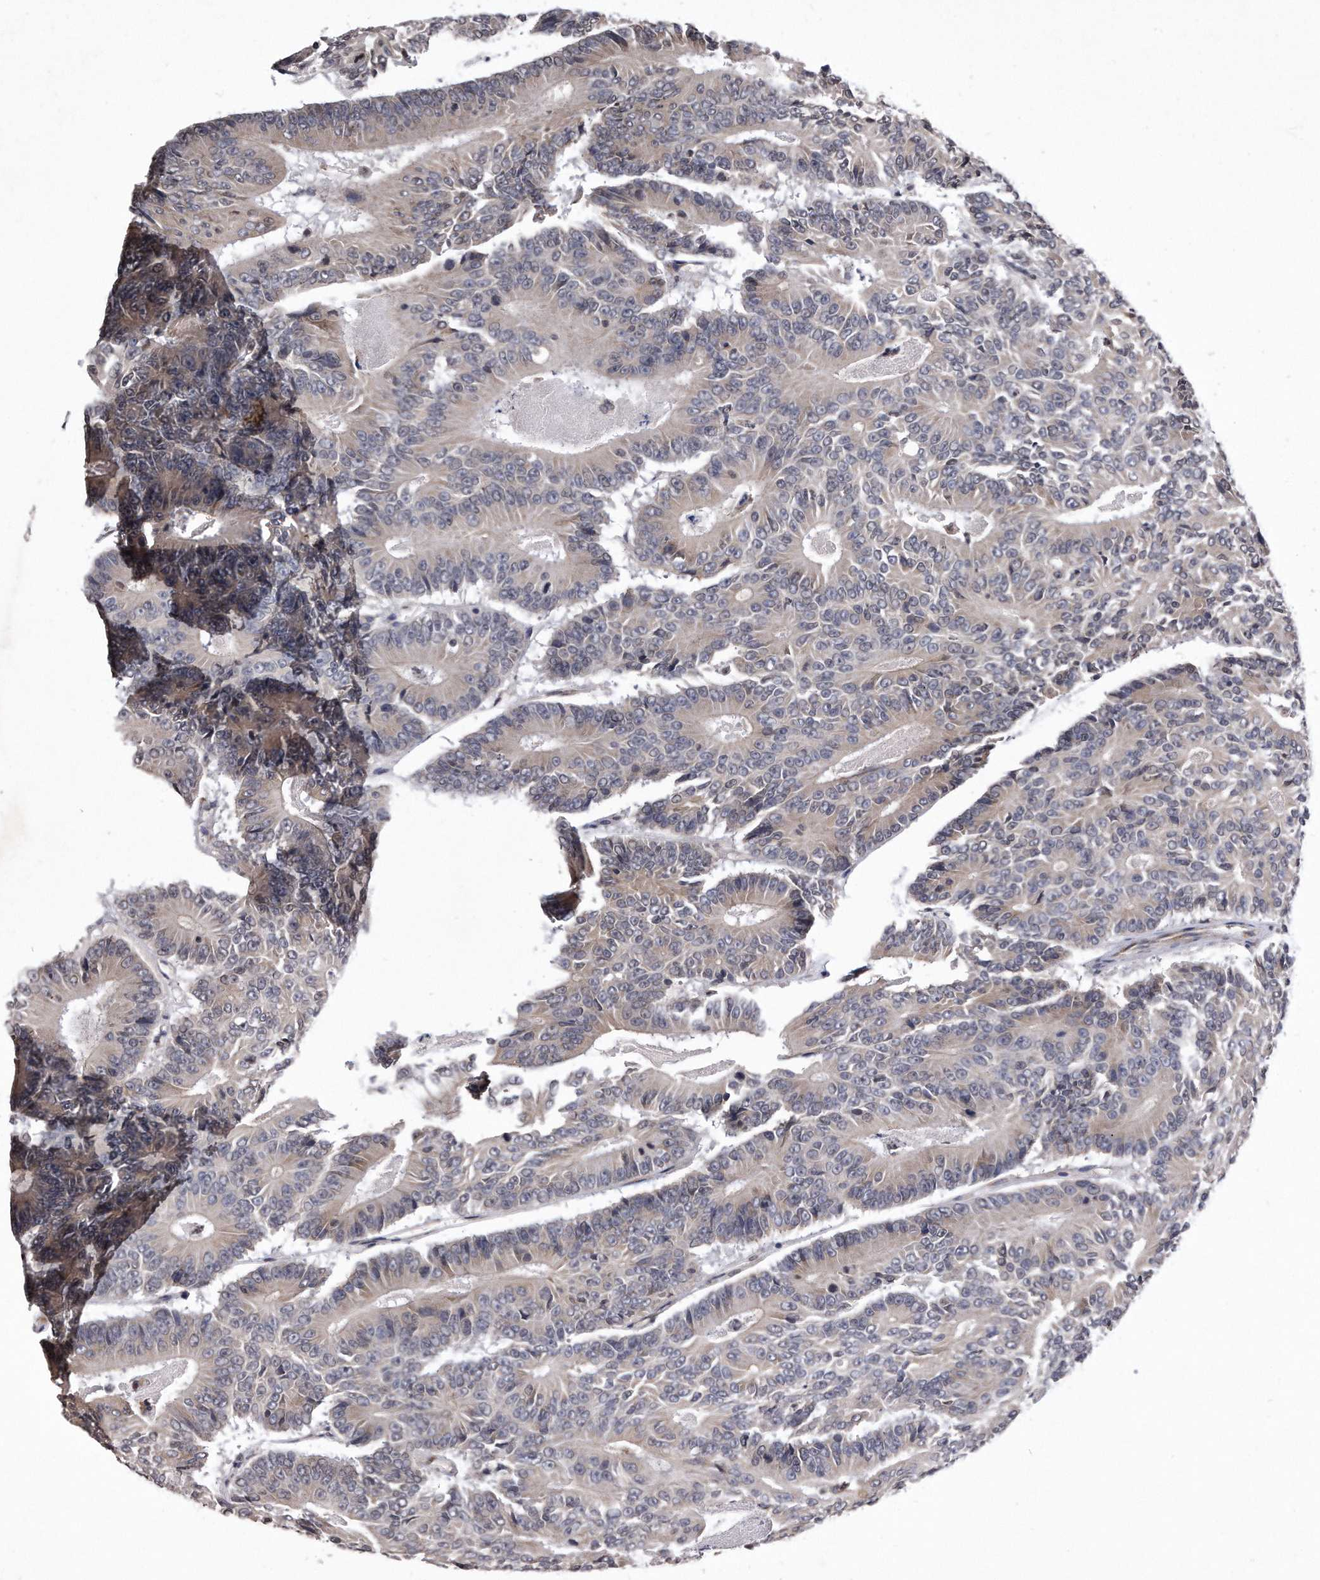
{"staining": {"intensity": "negative", "quantity": "none", "location": "none"}, "tissue": "colorectal cancer", "cell_type": "Tumor cells", "image_type": "cancer", "snomed": [{"axis": "morphology", "description": "Adenocarcinoma, NOS"}, {"axis": "topography", "description": "Colon"}], "caption": "The micrograph displays no staining of tumor cells in adenocarcinoma (colorectal).", "gene": "DAB1", "patient": {"sex": "male", "age": 83}}